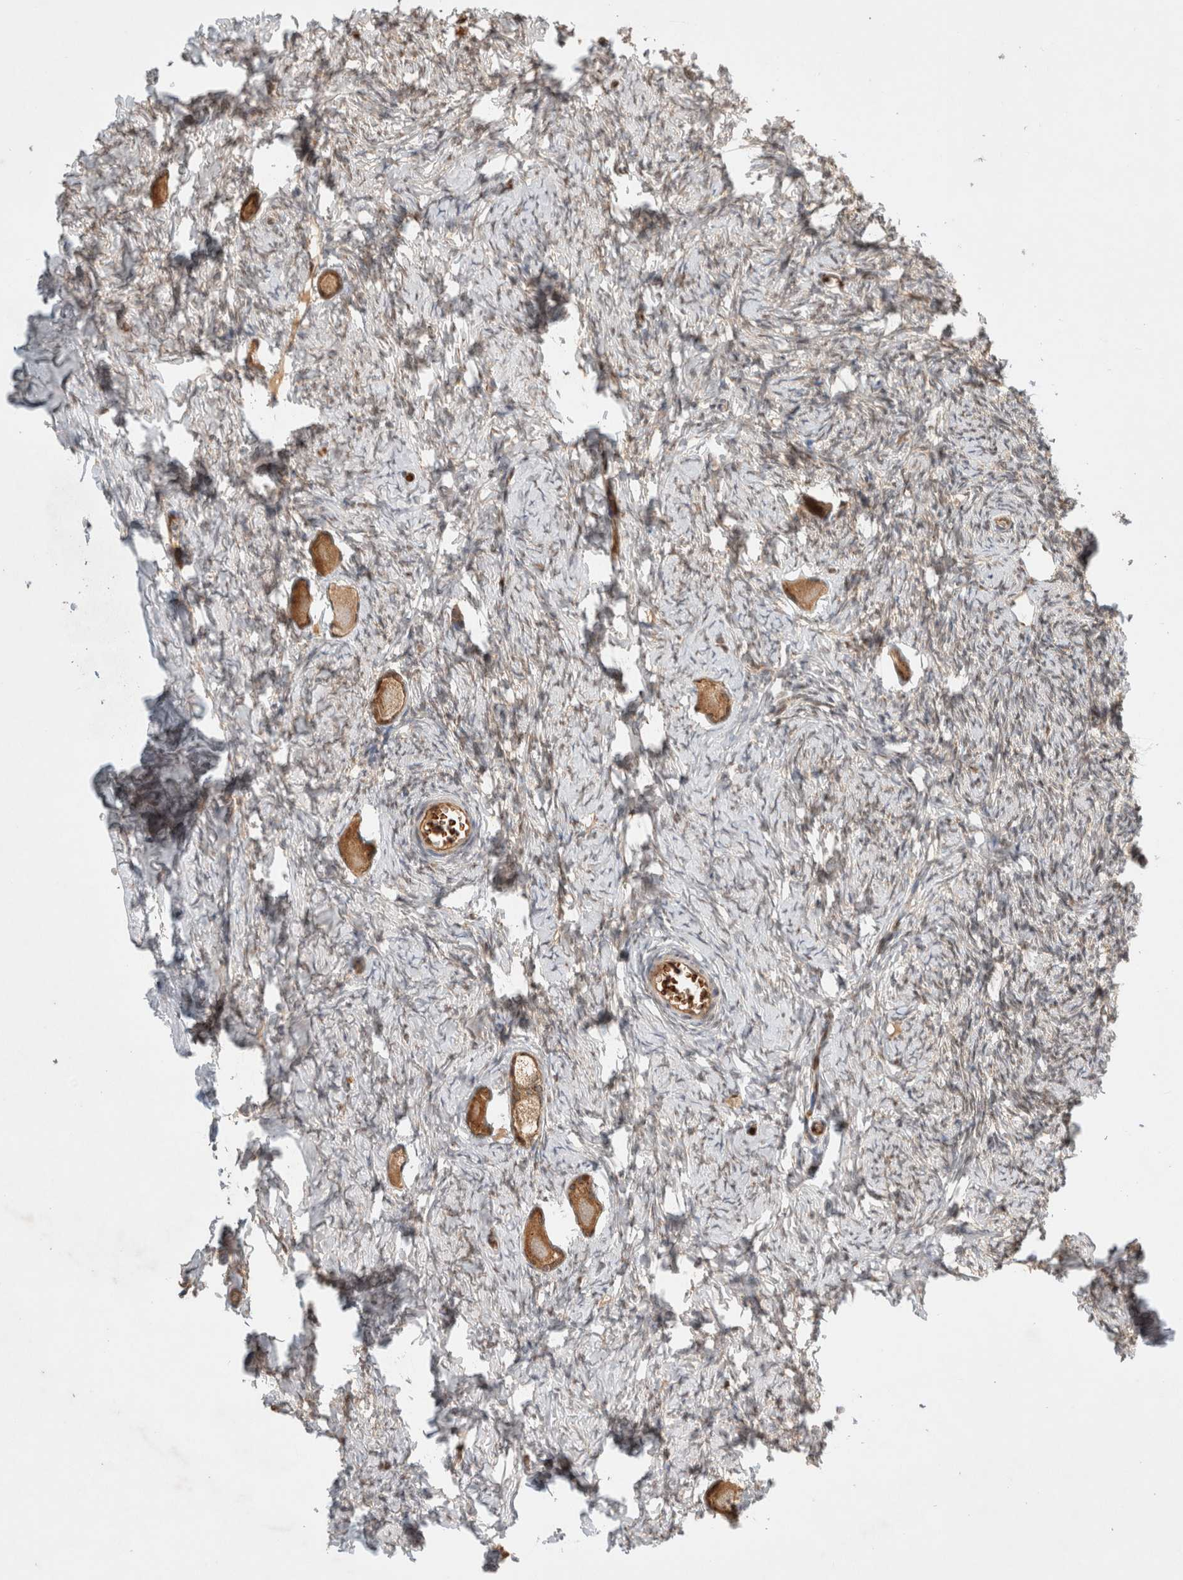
{"staining": {"intensity": "moderate", "quantity": ">75%", "location": "cytoplasmic/membranous"}, "tissue": "ovary", "cell_type": "Follicle cells", "image_type": "normal", "snomed": [{"axis": "morphology", "description": "Normal tissue, NOS"}, {"axis": "topography", "description": "Ovary"}], "caption": "Benign ovary was stained to show a protein in brown. There is medium levels of moderate cytoplasmic/membranous staining in about >75% of follicle cells. Using DAB (3,3'-diaminobenzidine) (brown) and hematoxylin (blue) stains, captured at high magnification using brightfield microscopy.", "gene": "OTUD6B", "patient": {"sex": "female", "age": 27}}